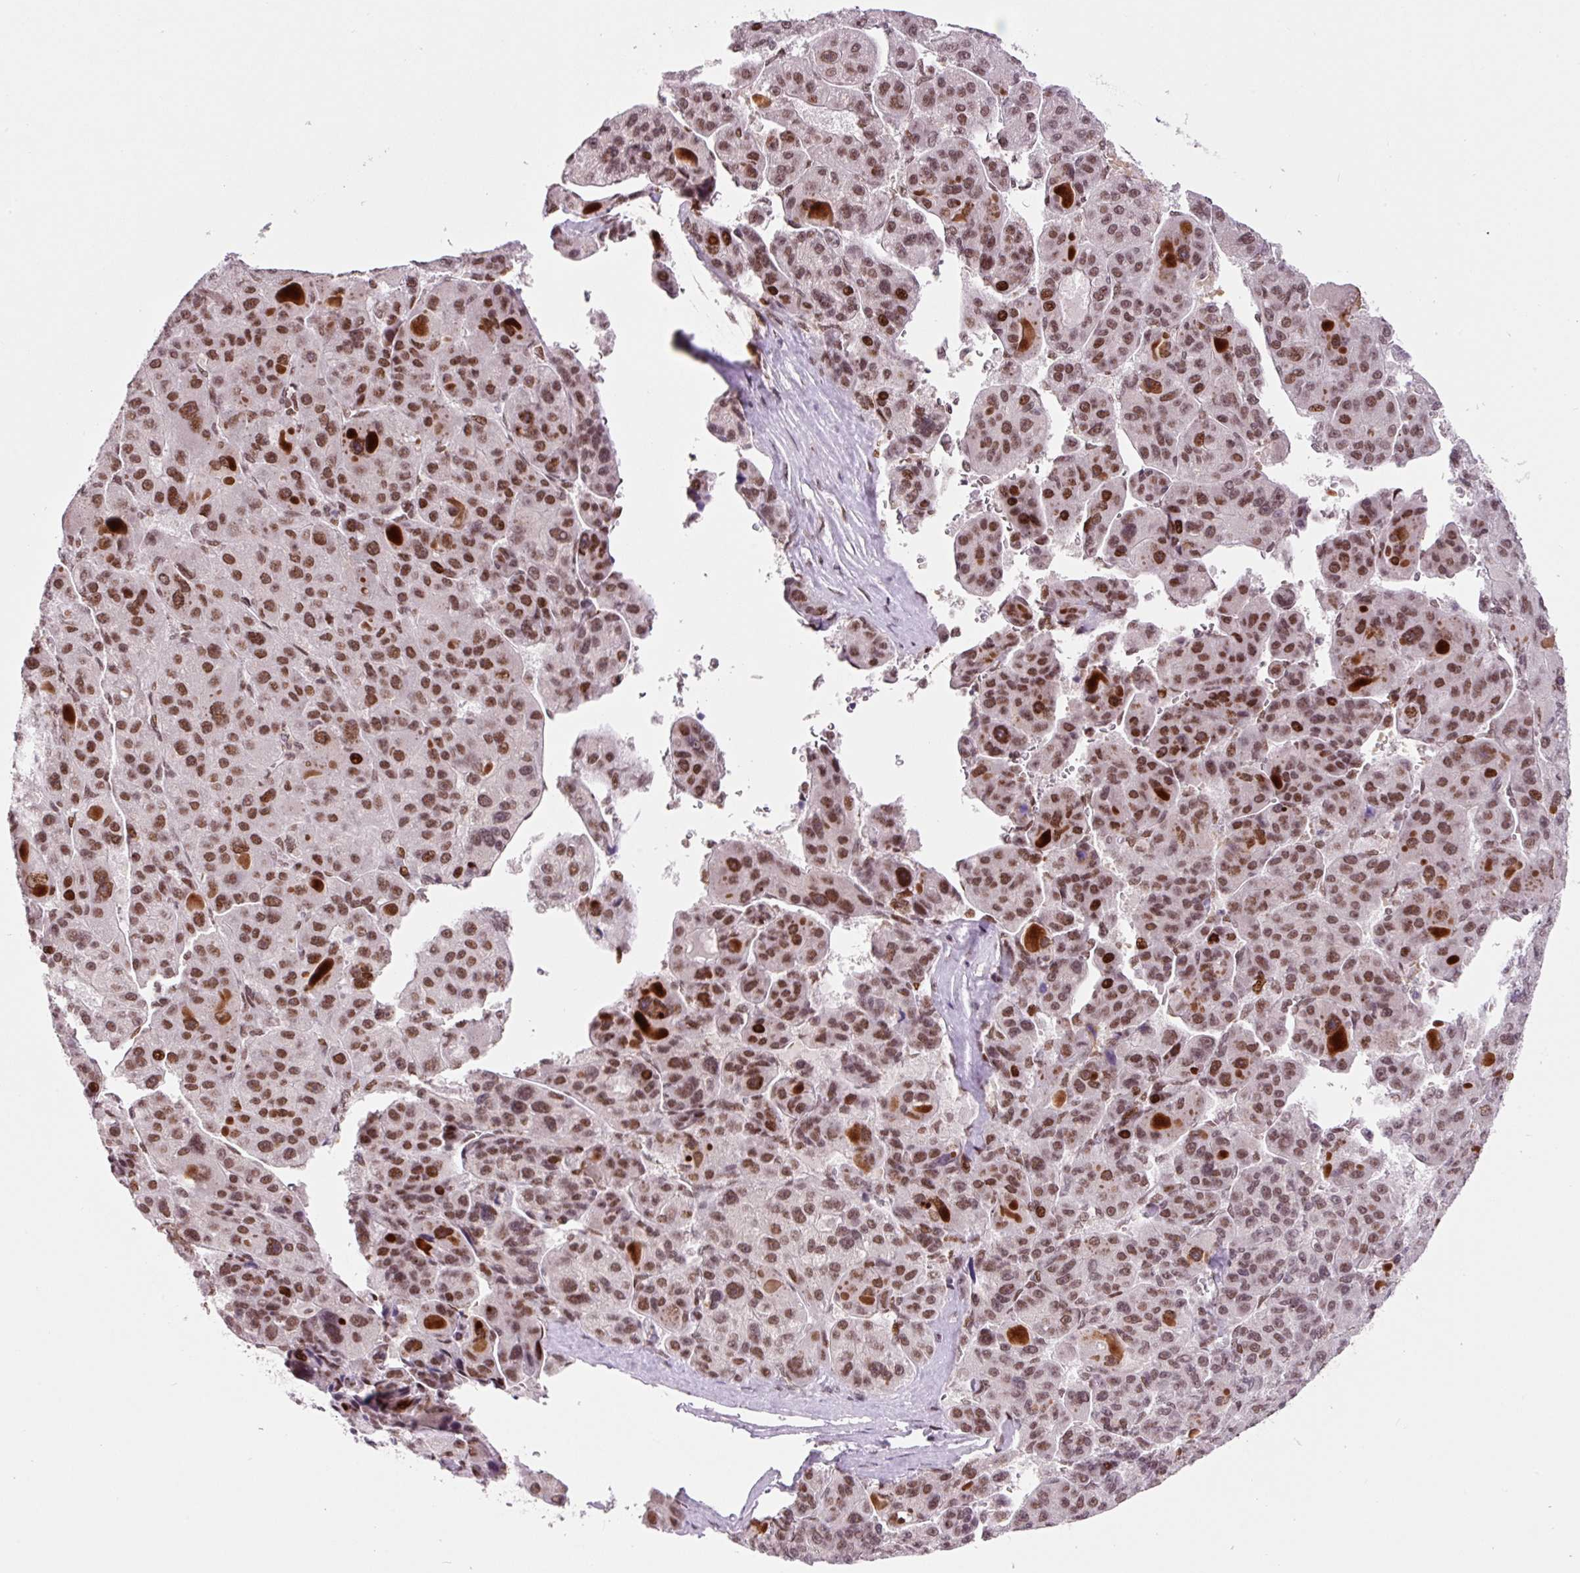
{"staining": {"intensity": "moderate", "quantity": ">75%", "location": "nuclear"}, "tissue": "liver cancer", "cell_type": "Tumor cells", "image_type": "cancer", "snomed": [{"axis": "morphology", "description": "Carcinoma, Hepatocellular, NOS"}, {"axis": "topography", "description": "Liver"}], "caption": "Approximately >75% of tumor cells in human liver hepatocellular carcinoma display moderate nuclear protein staining as visualized by brown immunohistochemical staining.", "gene": "CCNL2", "patient": {"sex": "male", "age": 76}}